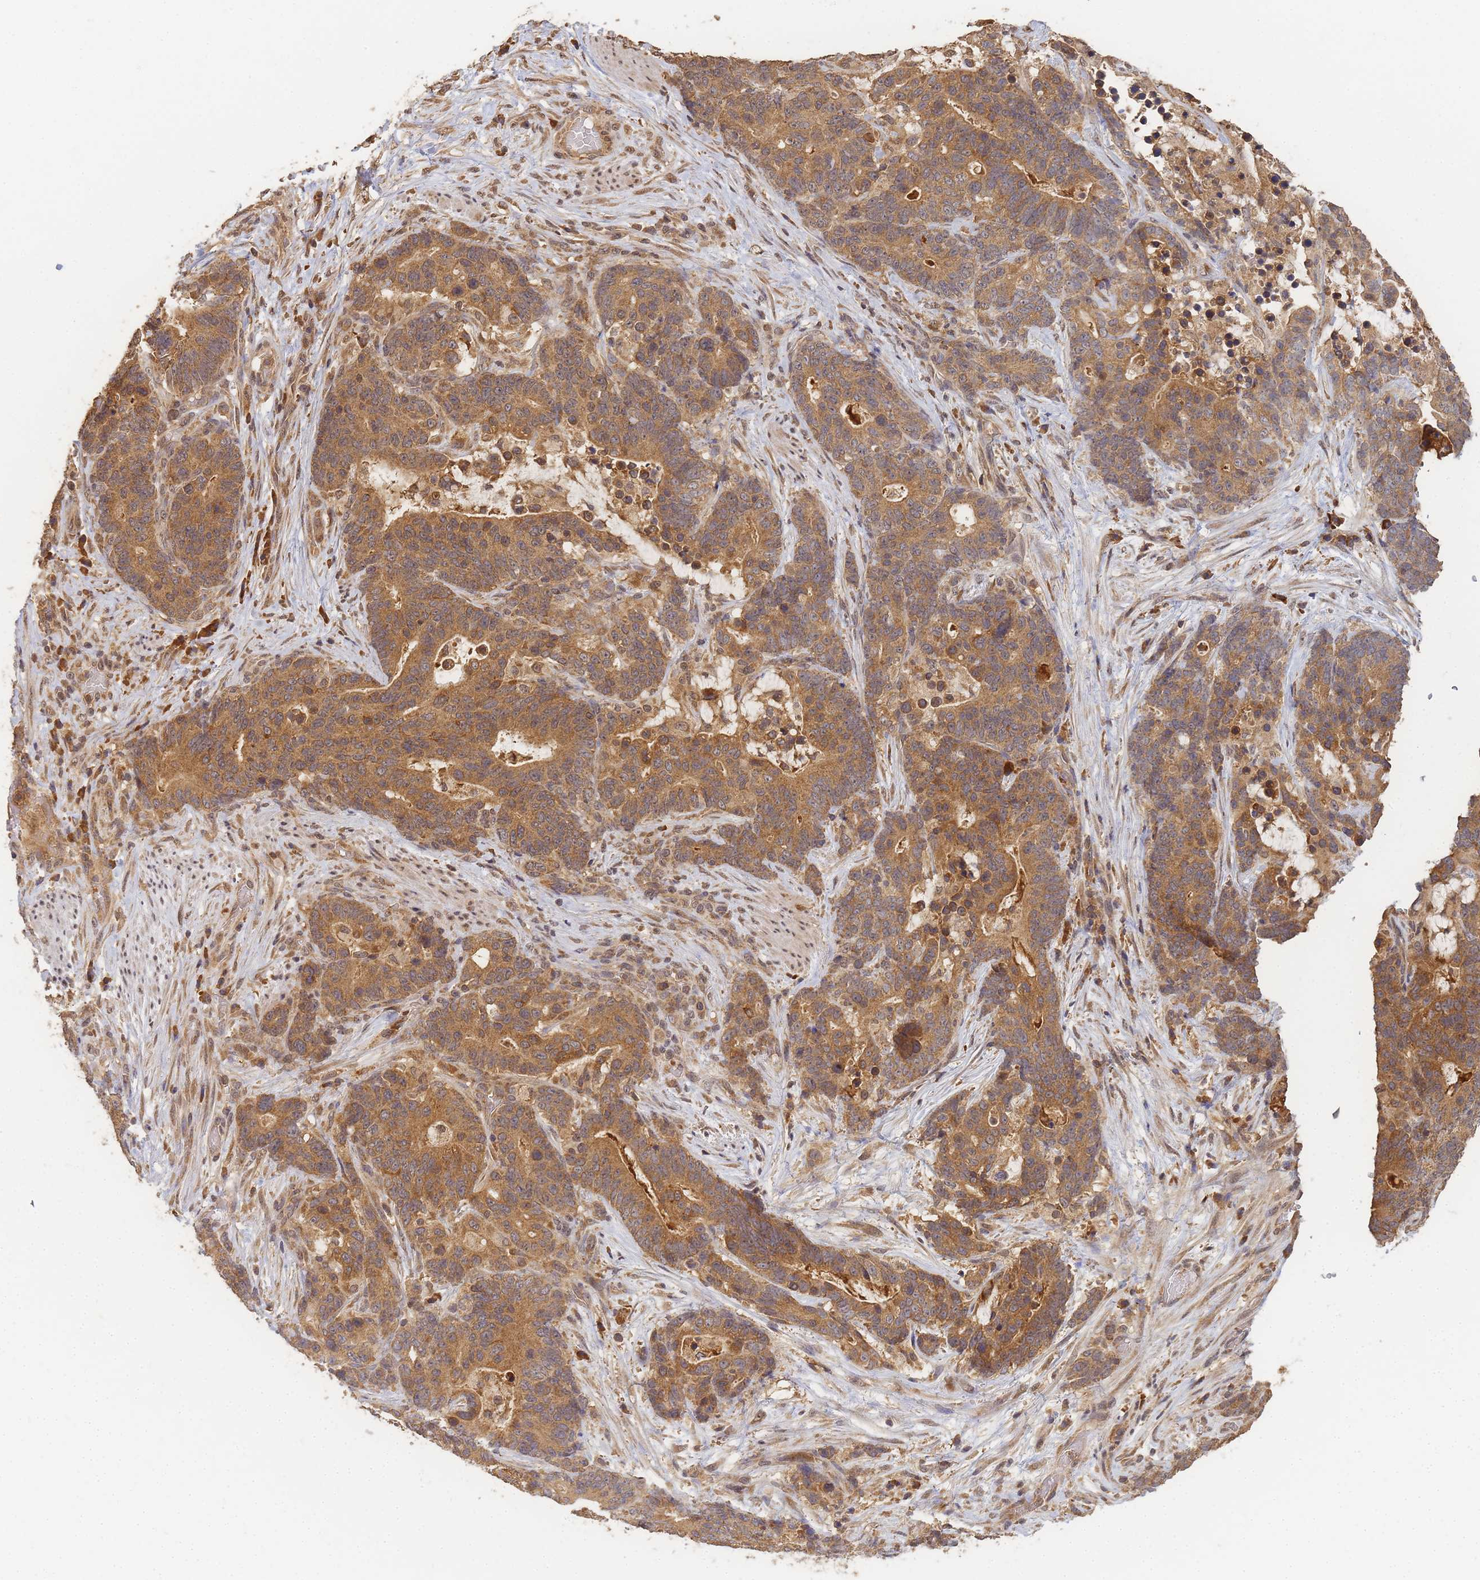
{"staining": {"intensity": "moderate", "quantity": ">75%", "location": "cytoplasmic/membranous"}, "tissue": "stomach cancer", "cell_type": "Tumor cells", "image_type": "cancer", "snomed": [{"axis": "morphology", "description": "Normal tissue, NOS"}, {"axis": "morphology", "description": "Adenocarcinoma, NOS"}, {"axis": "topography", "description": "Stomach"}], "caption": "Immunohistochemistry micrograph of neoplastic tissue: human adenocarcinoma (stomach) stained using immunohistochemistry (IHC) displays medium levels of moderate protein expression localized specifically in the cytoplasmic/membranous of tumor cells, appearing as a cytoplasmic/membranous brown color.", "gene": "ALKBH1", "patient": {"sex": "female", "age": 64}}